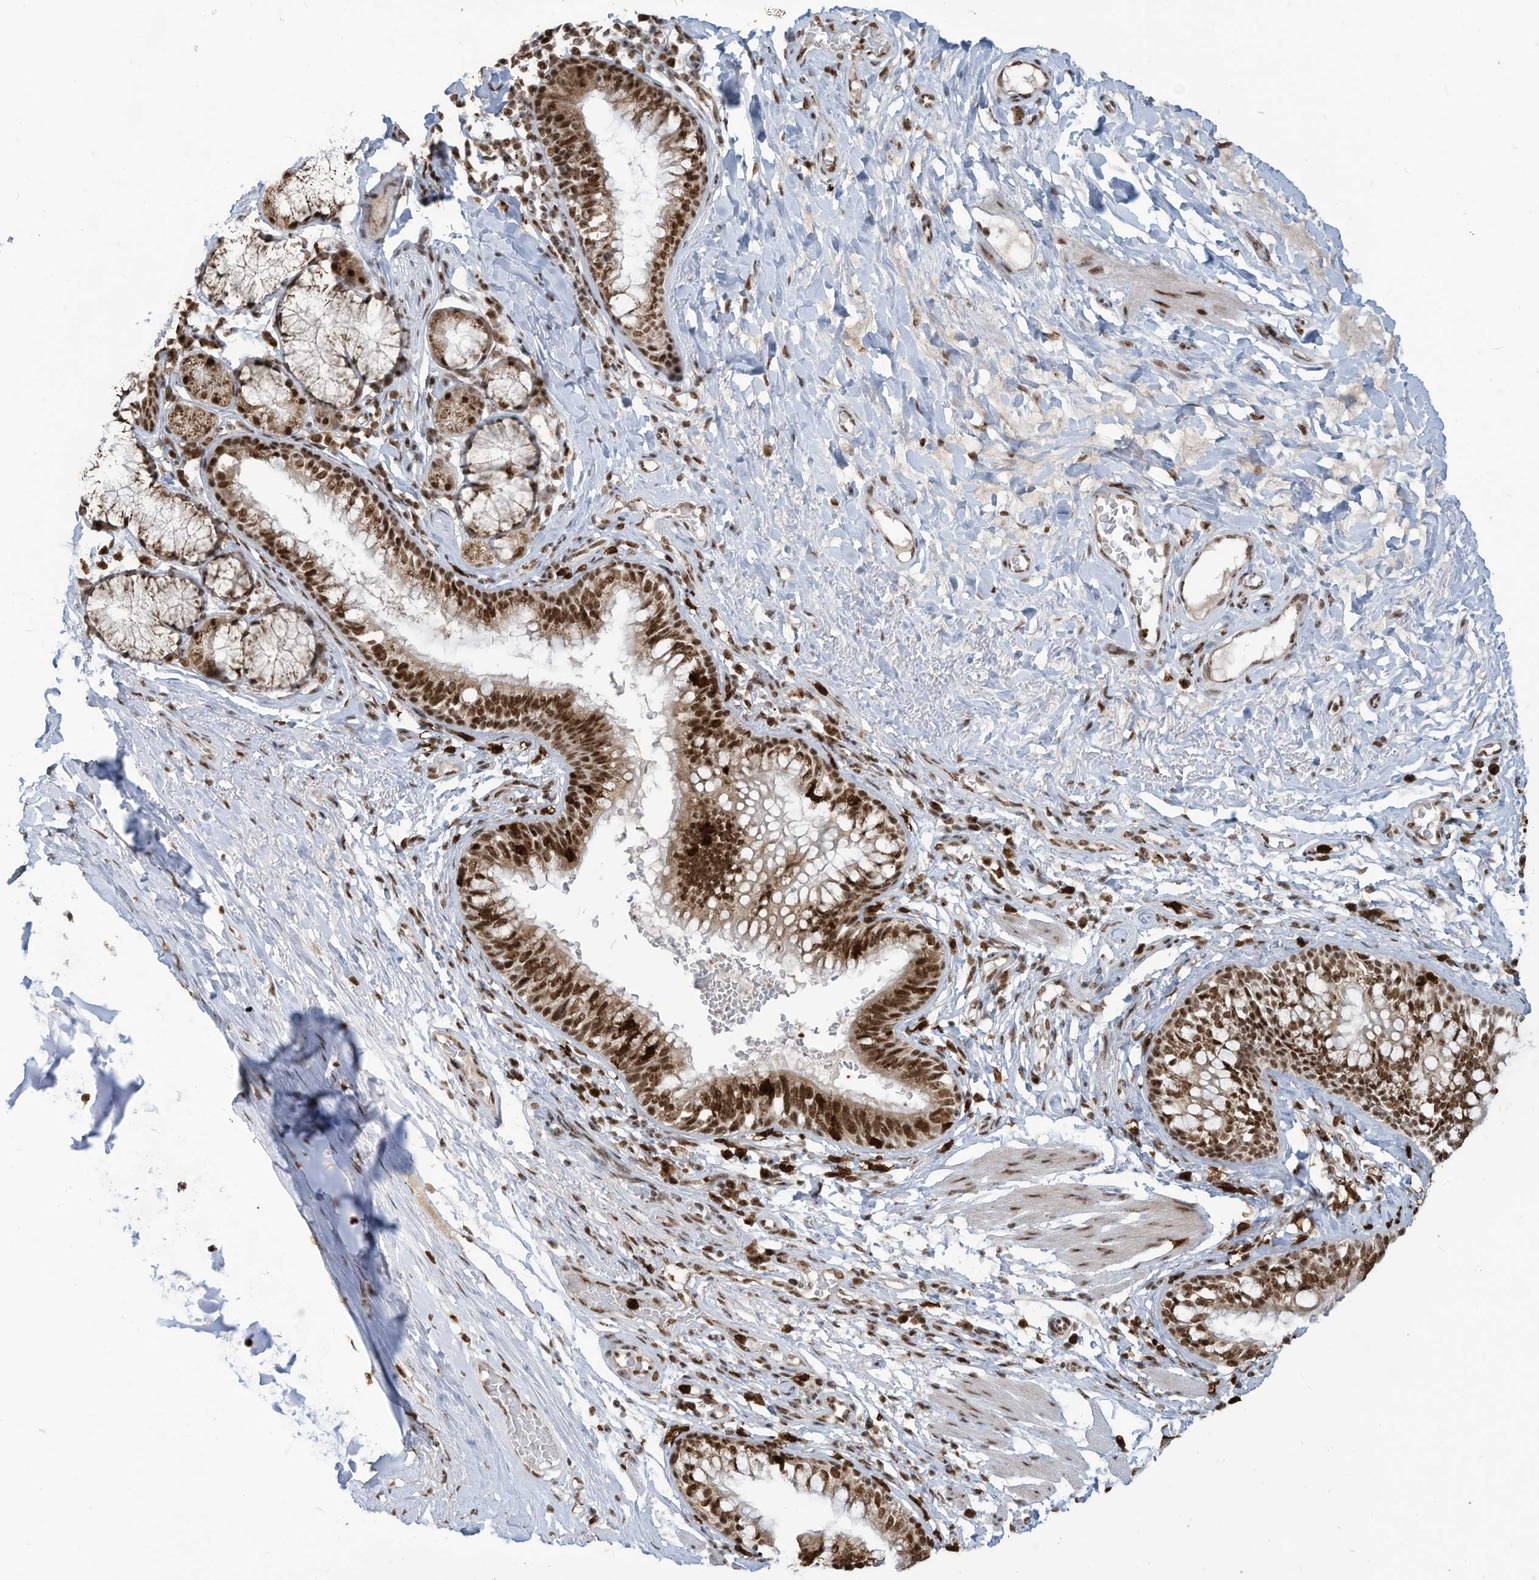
{"staining": {"intensity": "strong", "quantity": ">75%", "location": "cytoplasmic/membranous,nuclear"}, "tissue": "bronchus", "cell_type": "Respiratory epithelial cells", "image_type": "normal", "snomed": [{"axis": "morphology", "description": "Normal tissue, NOS"}, {"axis": "topography", "description": "Cartilage tissue"}, {"axis": "topography", "description": "Bronchus"}], "caption": "Brown immunohistochemical staining in unremarkable human bronchus displays strong cytoplasmic/membranous,nuclear staining in about >75% of respiratory epithelial cells. The staining is performed using DAB brown chromogen to label protein expression. The nuclei are counter-stained blue using hematoxylin.", "gene": "LBH", "patient": {"sex": "female", "age": 36}}